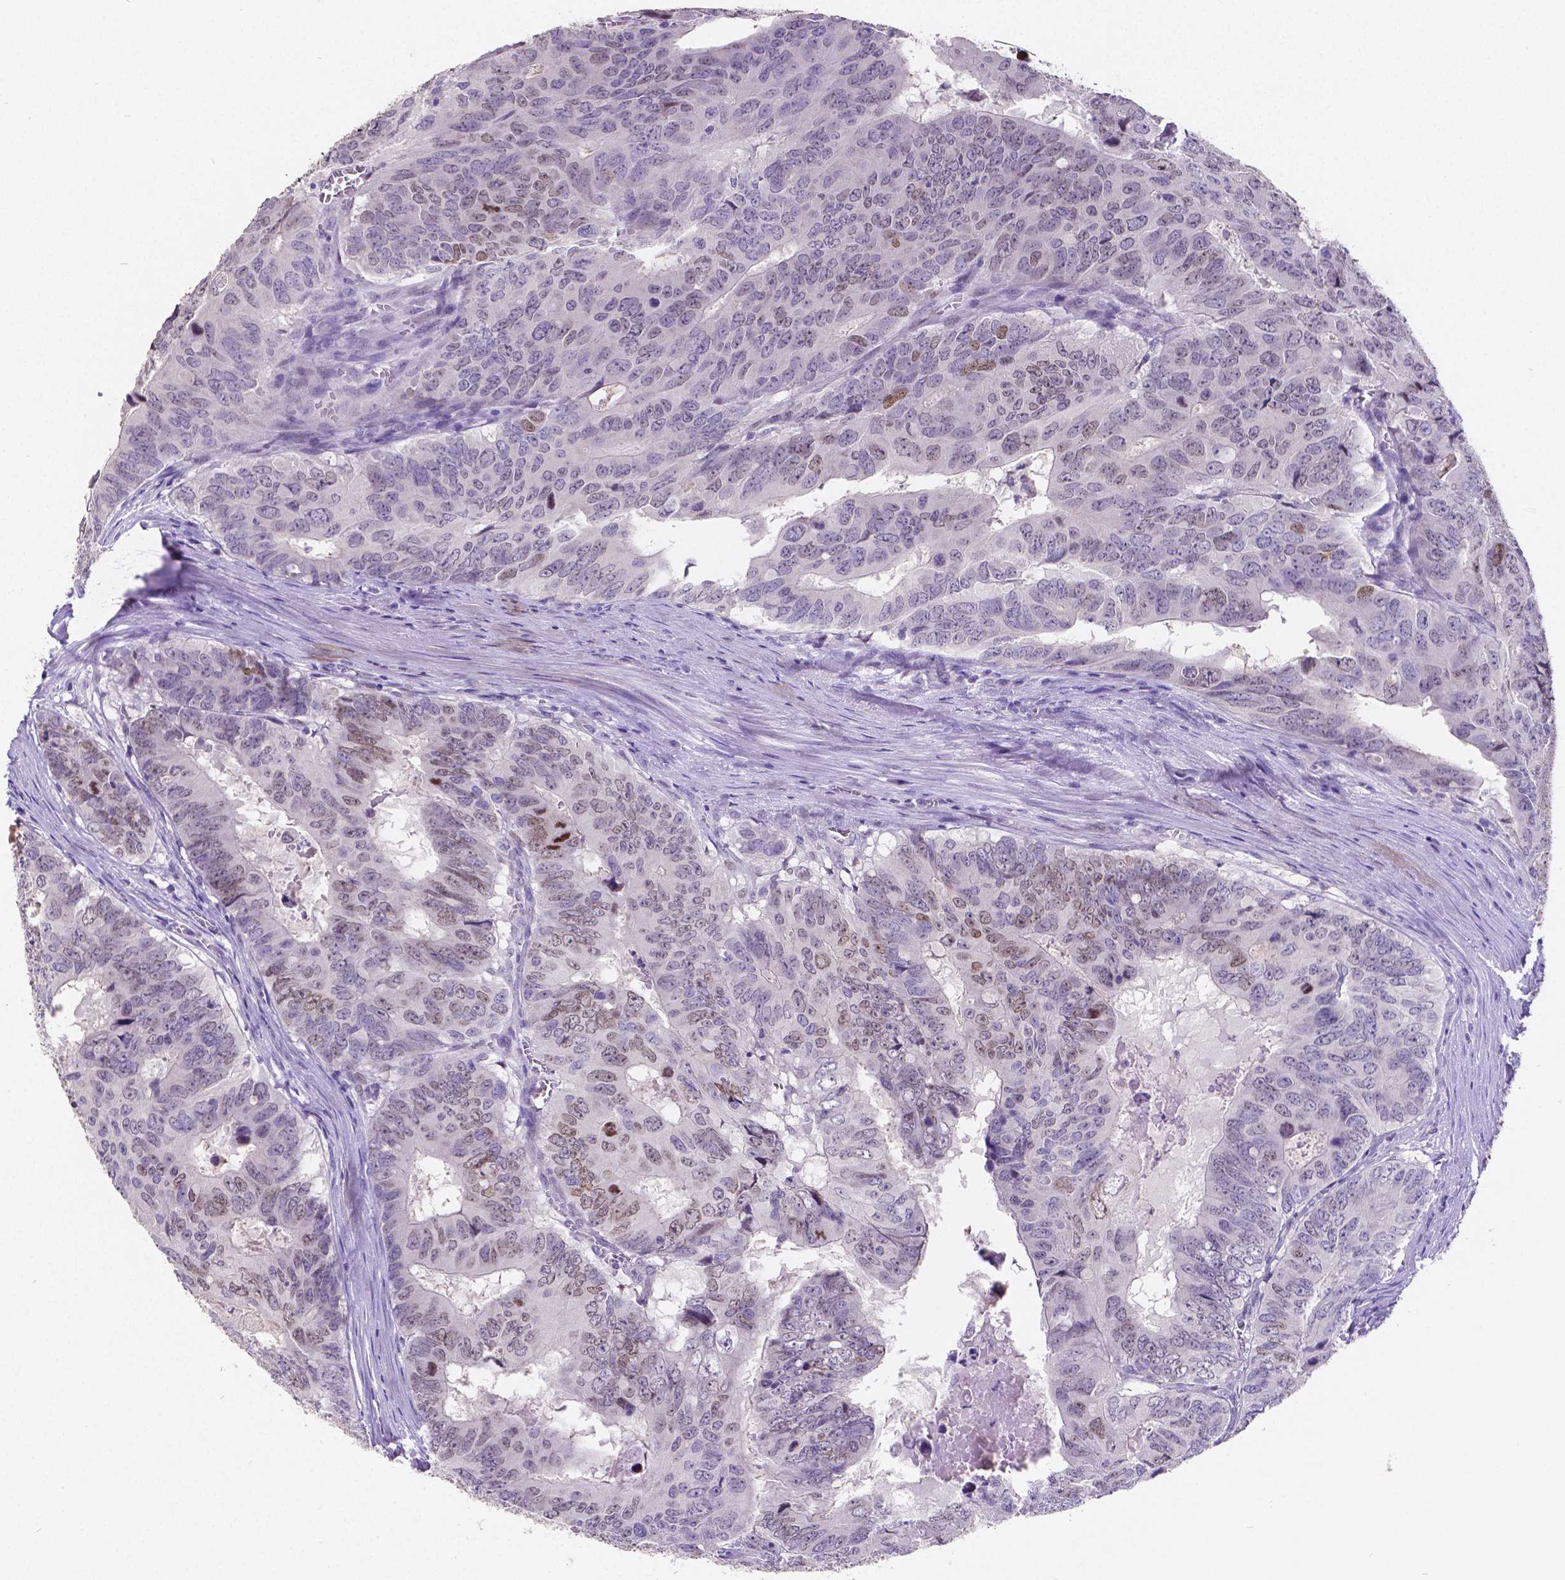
{"staining": {"intensity": "weak", "quantity": "25%-75%", "location": "nuclear"}, "tissue": "colorectal cancer", "cell_type": "Tumor cells", "image_type": "cancer", "snomed": [{"axis": "morphology", "description": "Adenocarcinoma, NOS"}, {"axis": "topography", "description": "Colon"}], "caption": "The micrograph shows a brown stain indicating the presence of a protein in the nuclear of tumor cells in adenocarcinoma (colorectal). Nuclei are stained in blue.", "gene": "SATB2", "patient": {"sex": "male", "age": 79}}